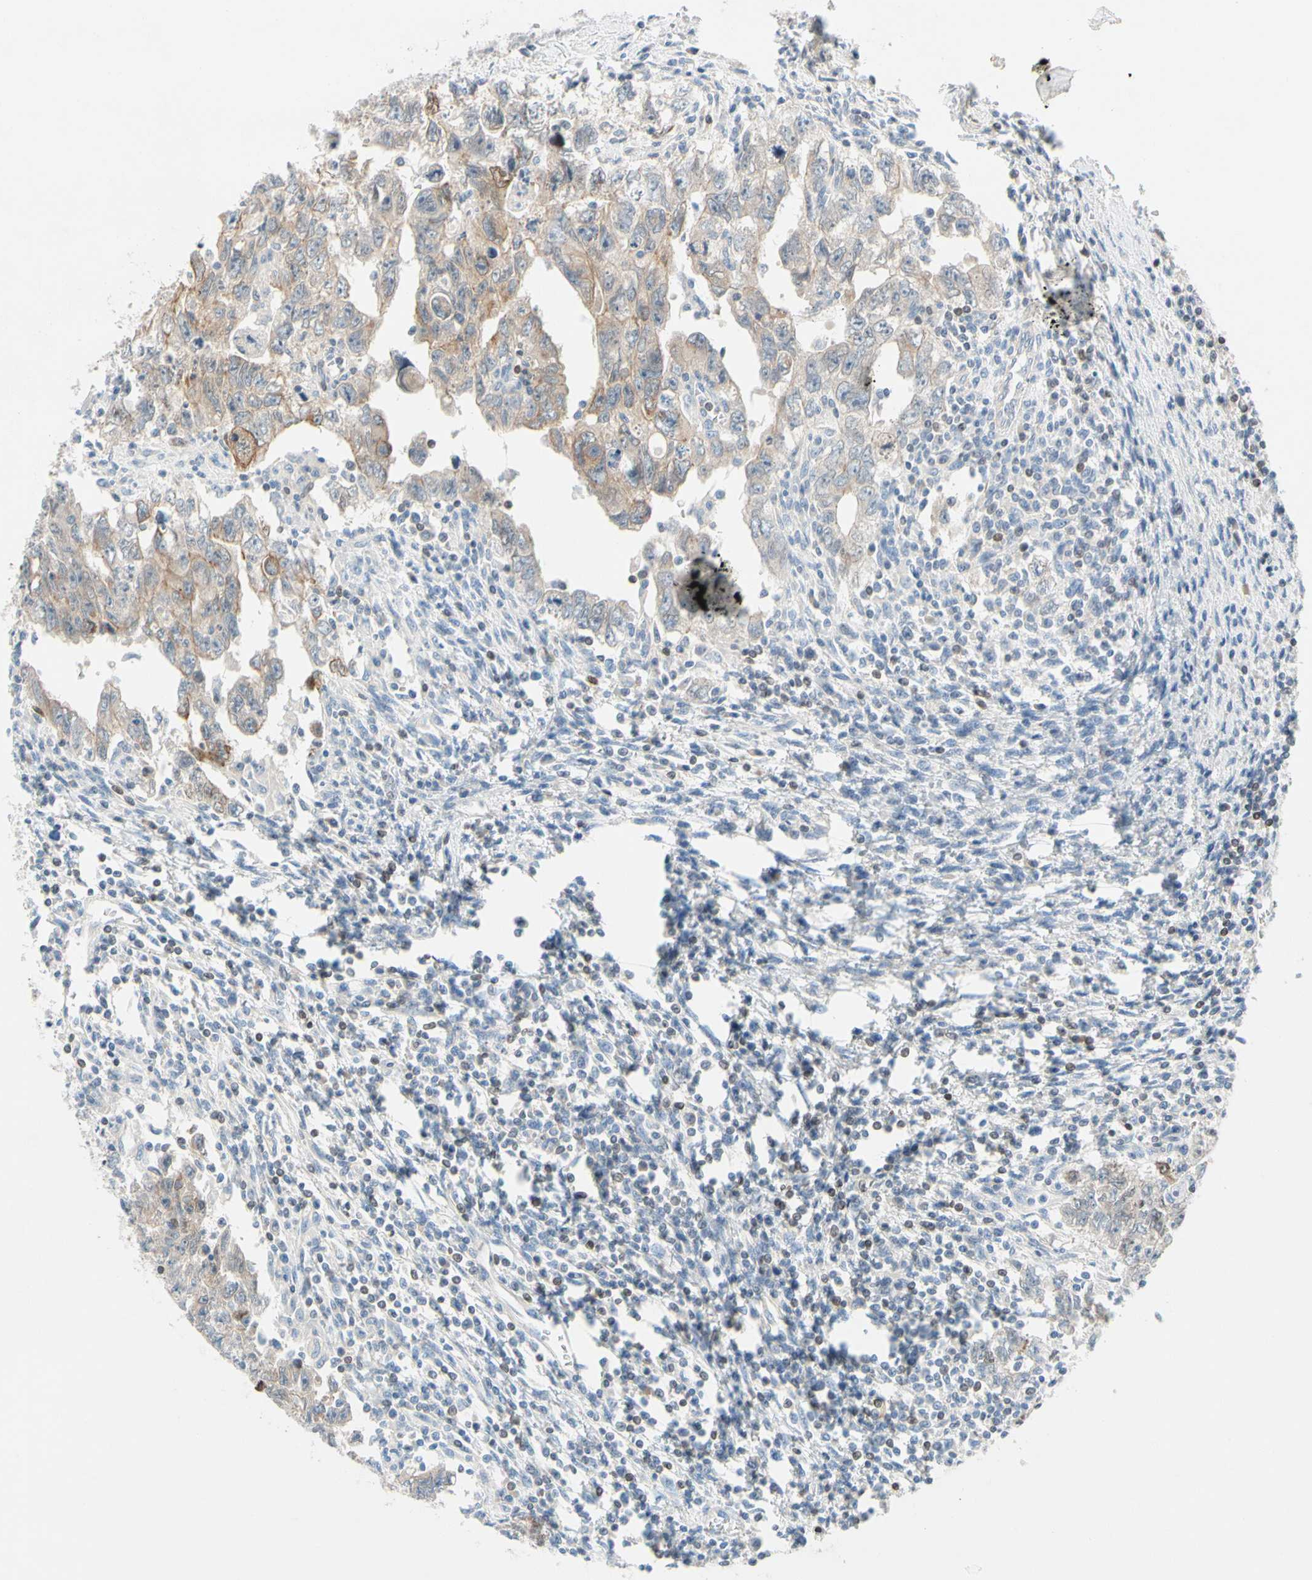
{"staining": {"intensity": "weak", "quantity": "25%-75%", "location": "cytoplasmic/membranous"}, "tissue": "testis cancer", "cell_type": "Tumor cells", "image_type": "cancer", "snomed": [{"axis": "morphology", "description": "Carcinoma, Embryonal, NOS"}, {"axis": "topography", "description": "Testis"}], "caption": "Protein positivity by immunohistochemistry demonstrates weak cytoplasmic/membranous positivity in about 25%-75% of tumor cells in embryonal carcinoma (testis).", "gene": "ZNF132", "patient": {"sex": "male", "age": 28}}